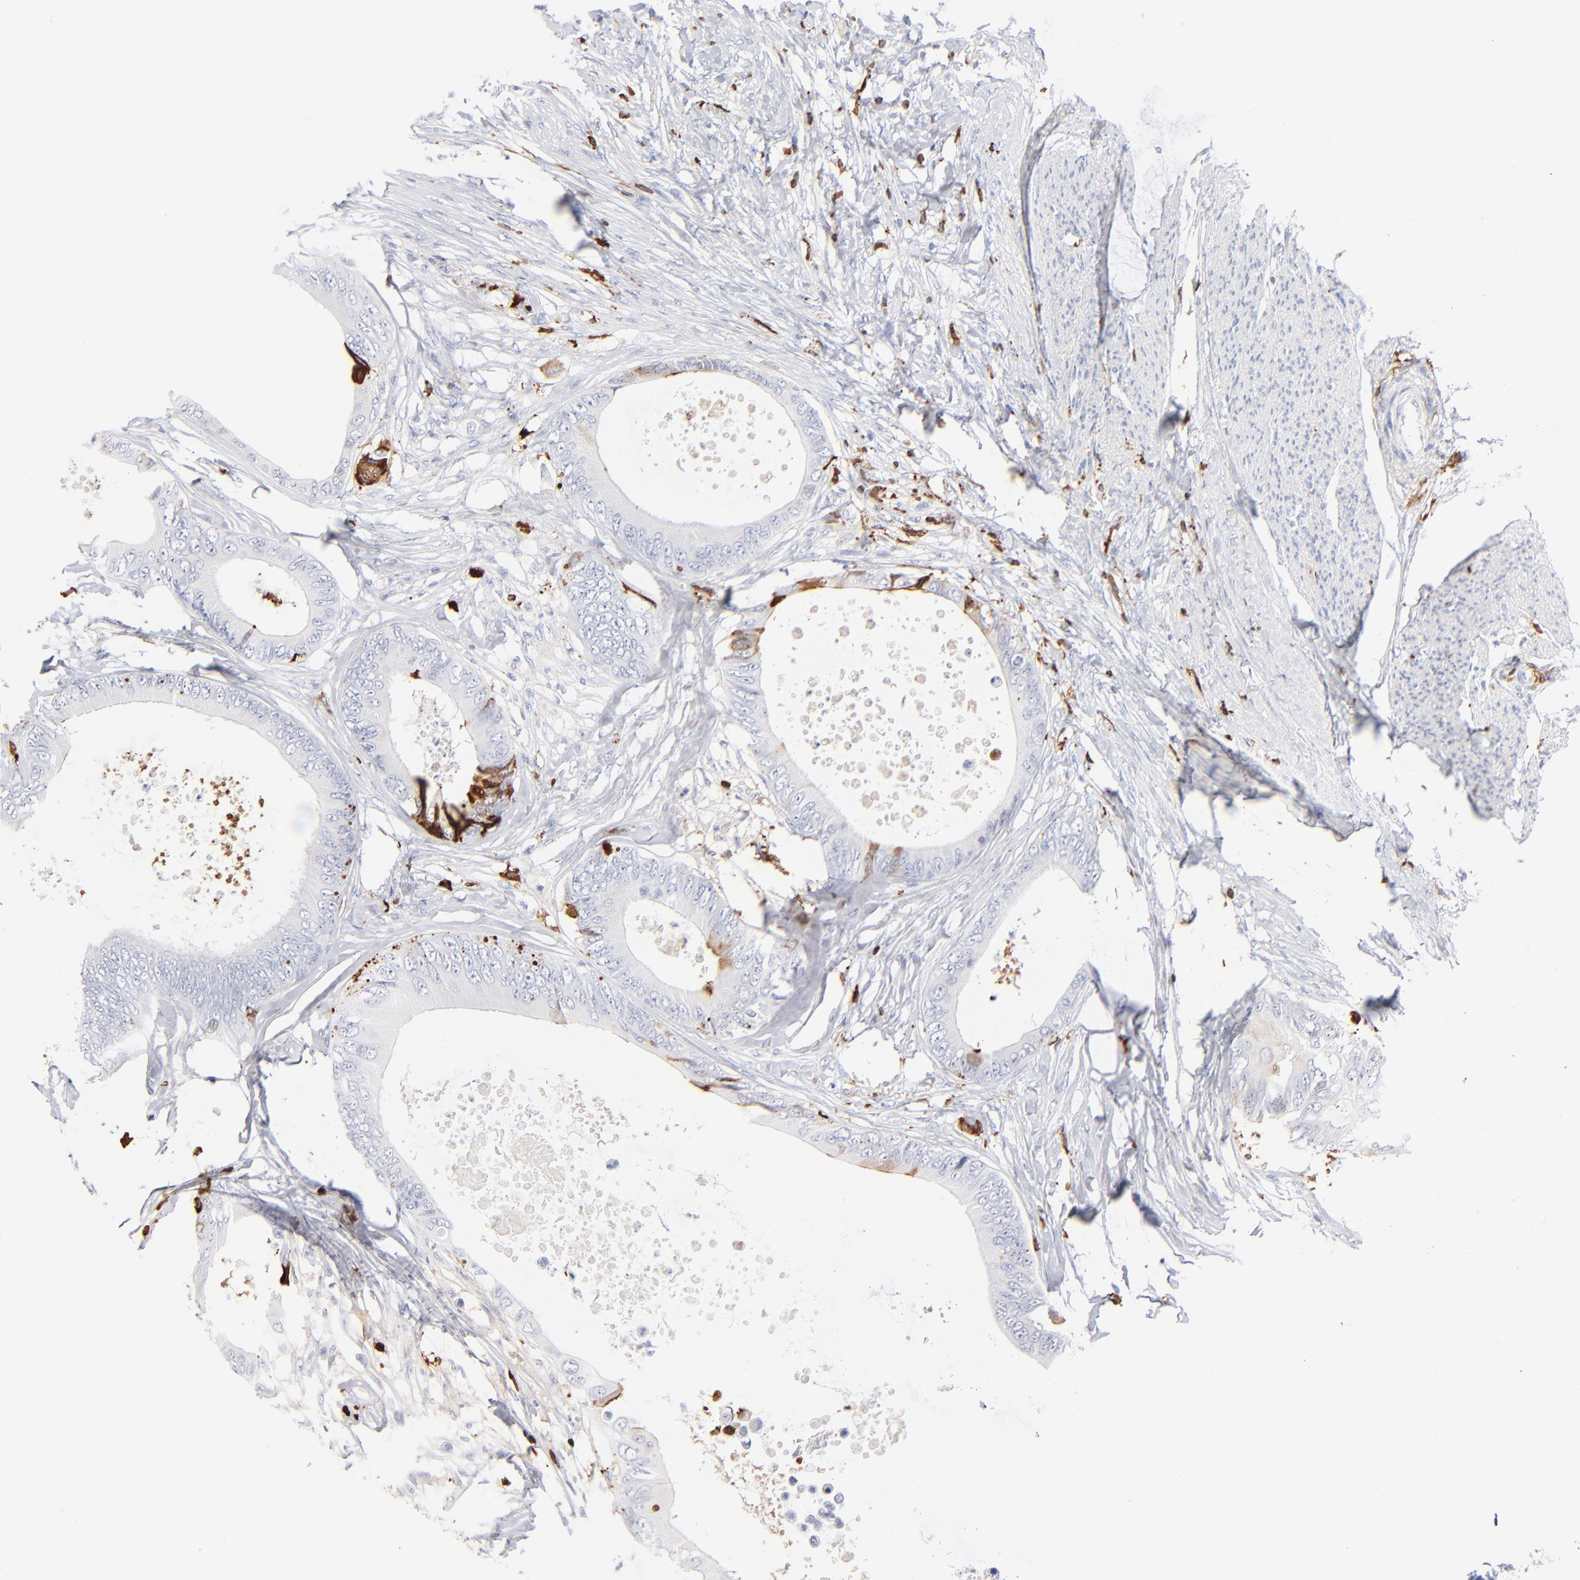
{"staining": {"intensity": "moderate", "quantity": "<25%", "location": "cytoplasmic/membranous"}, "tissue": "colorectal cancer", "cell_type": "Tumor cells", "image_type": "cancer", "snomed": [{"axis": "morphology", "description": "Normal tissue, NOS"}, {"axis": "morphology", "description": "Adenocarcinoma, NOS"}, {"axis": "topography", "description": "Rectum"}, {"axis": "topography", "description": "Peripheral nerve tissue"}], "caption": "This is a histology image of immunohistochemistry (IHC) staining of adenocarcinoma (colorectal), which shows moderate expression in the cytoplasmic/membranous of tumor cells.", "gene": "APOH", "patient": {"sex": "female", "age": 77}}